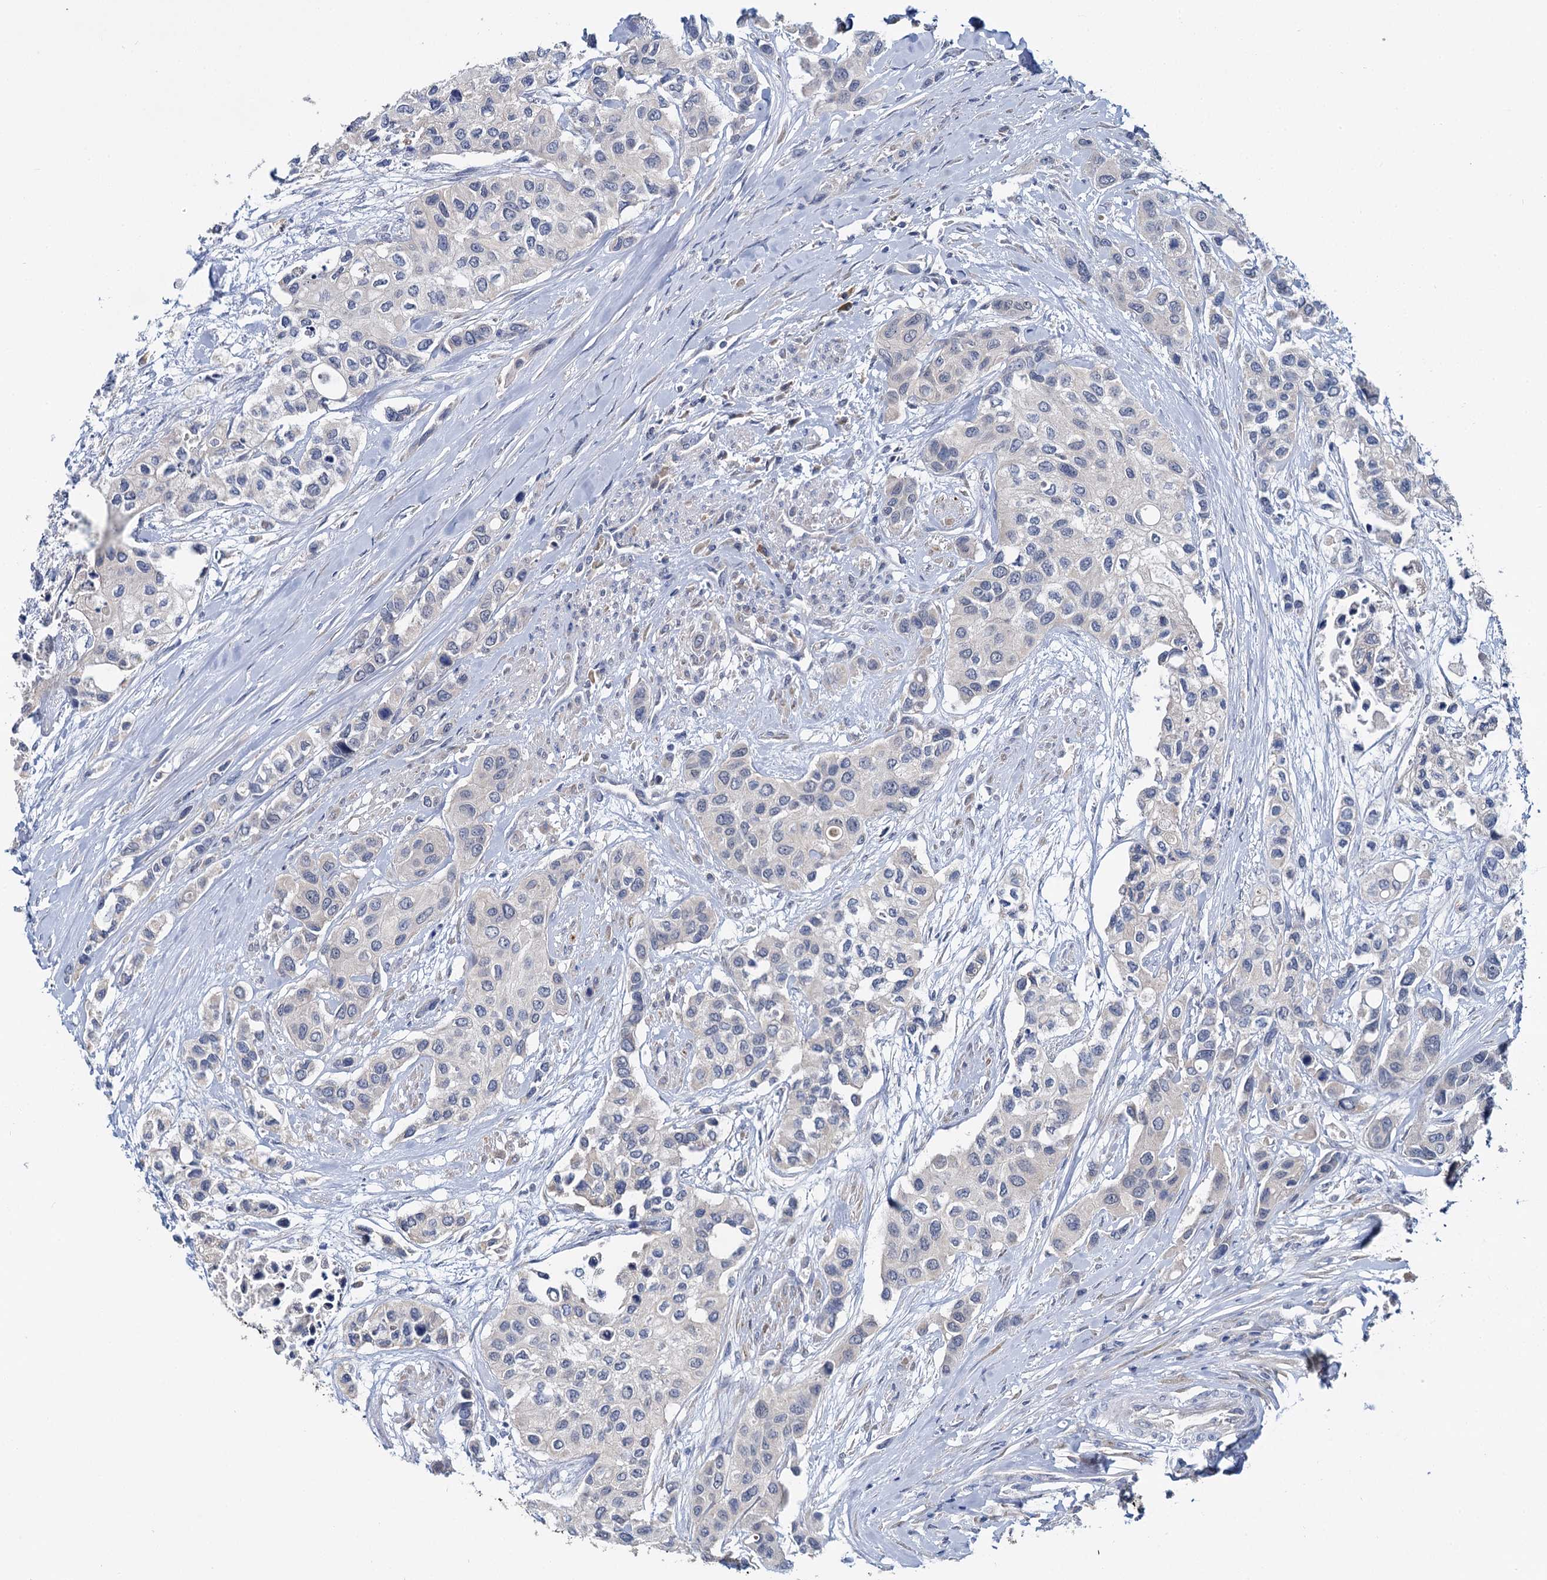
{"staining": {"intensity": "negative", "quantity": "none", "location": "none"}, "tissue": "urothelial cancer", "cell_type": "Tumor cells", "image_type": "cancer", "snomed": [{"axis": "morphology", "description": "Normal tissue, NOS"}, {"axis": "morphology", "description": "Urothelial carcinoma, High grade"}, {"axis": "topography", "description": "Vascular tissue"}, {"axis": "topography", "description": "Urinary bladder"}], "caption": "Immunohistochemical staining of human urothelial cancer displays no significant expression in tumor cells.", "gene": "ANKRD42", "patient": {"sex": "female", "age": 56}}